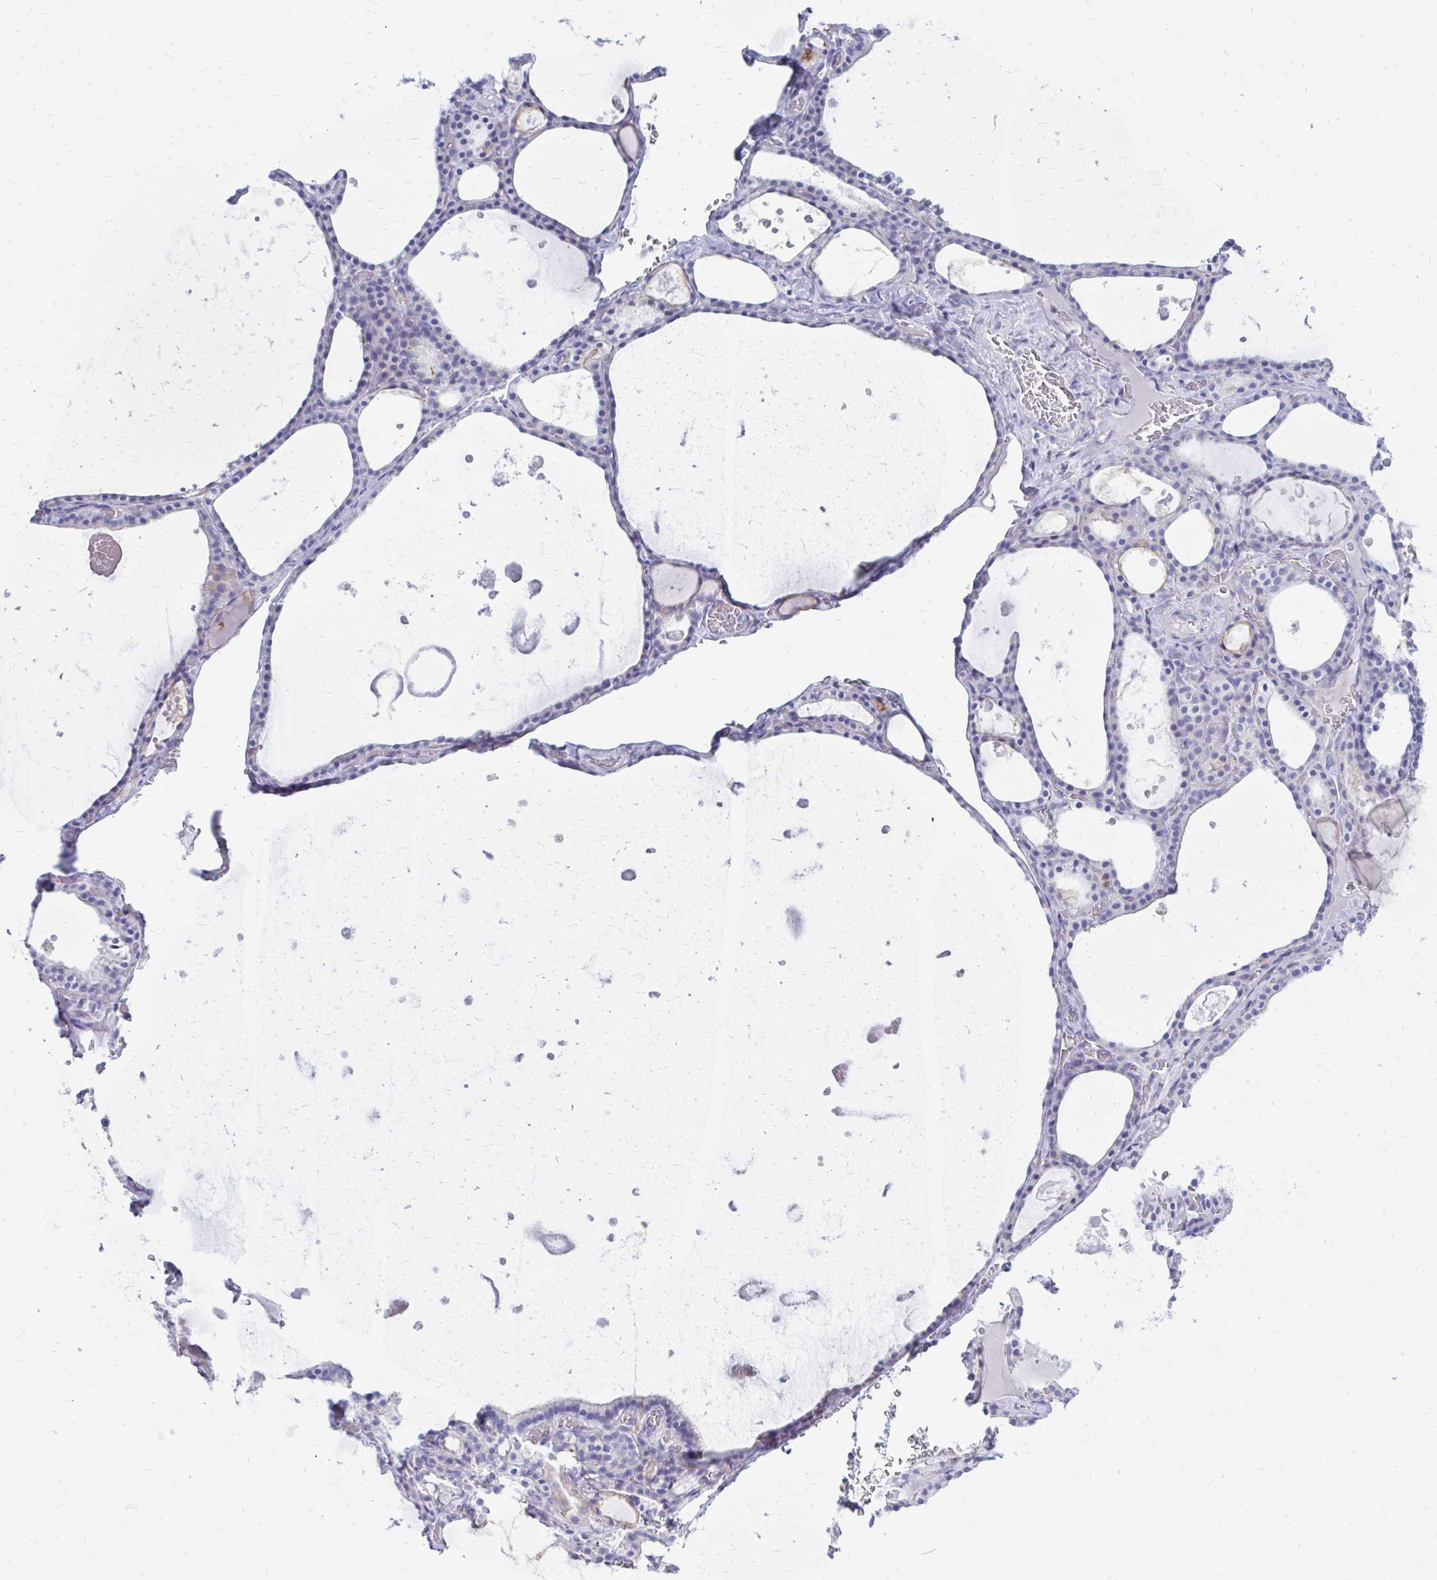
{"staining": {"intensity": "negative", "quantity": "none", "location": "none"}, "tissue": "thyroid gland", "cell_type": "Glandular cells", "image_type": "normal", "snomed": [{"axis": "morphology", "description": "Normal tissue, NOS"}, {"axis": "topography", "description": "Thyroid gland"}], "caption": "This is a image of immunohistochemistry (IHC) staining of benign thyroid gland, which shows no expression in glandular cells.", "gene": "IGSF5", "patient": {"sex": "male", "age": 56}}